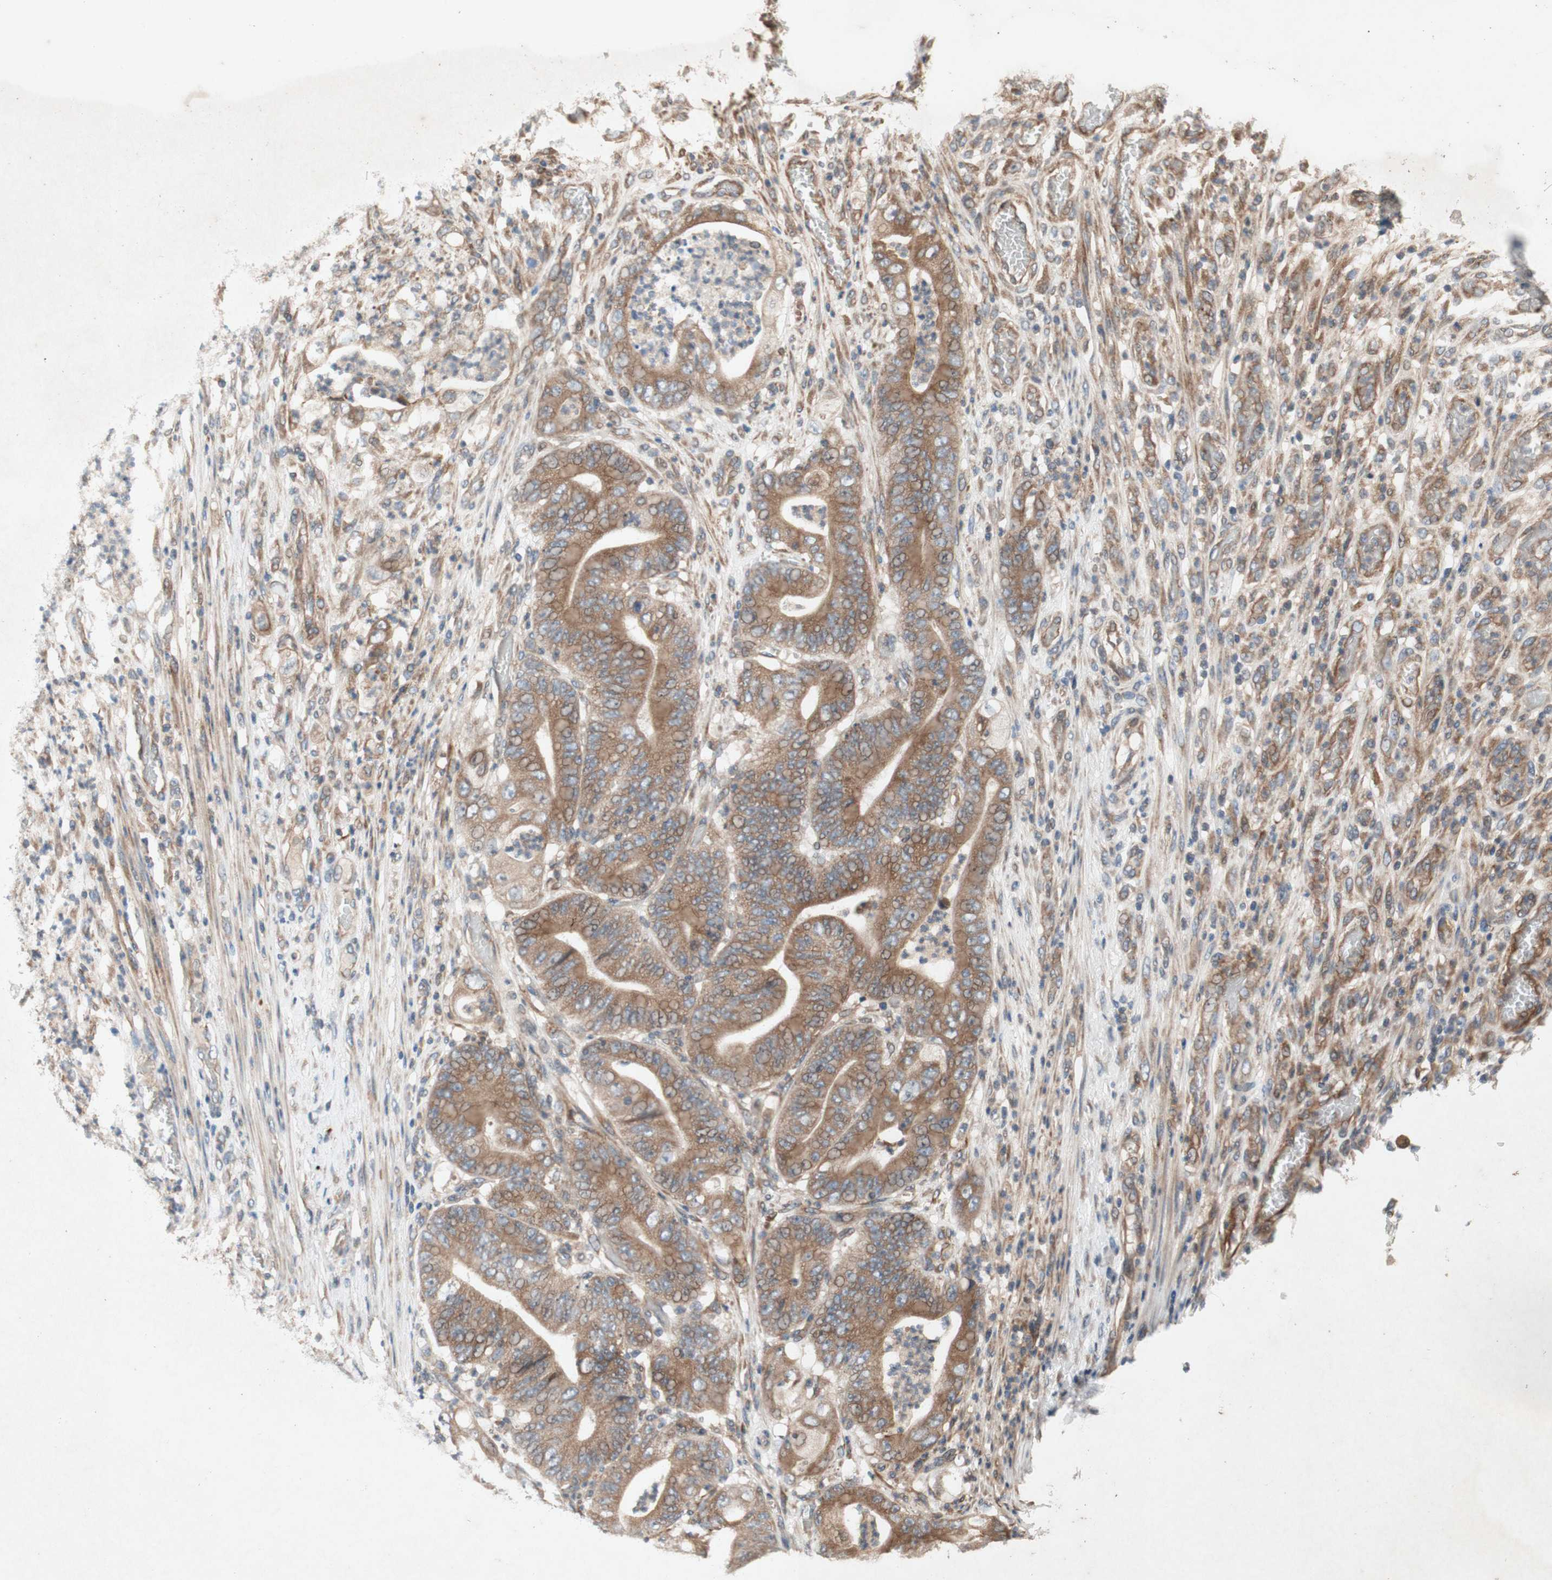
{"staining": {"intensity": "moderate", "quantity": ">75%", "location": "cytoplasmic/membranous"}, "tissue": "stomach cancer", "cell_type": "Tumor cells", "image_type": "cancer", "snomed": [{"axis": "morphology", "description": "Adenocarcinoma, NOS"}, {"axis": "topography", "description": "Stomach"}], "caption": "Moderate cytoplasmic/membranous staining is identified in about >75% of tumor cells in adenocarcinoma (stomach).", "gene": "SOCS2", "patient": {"sex": "female", "age": 73}}